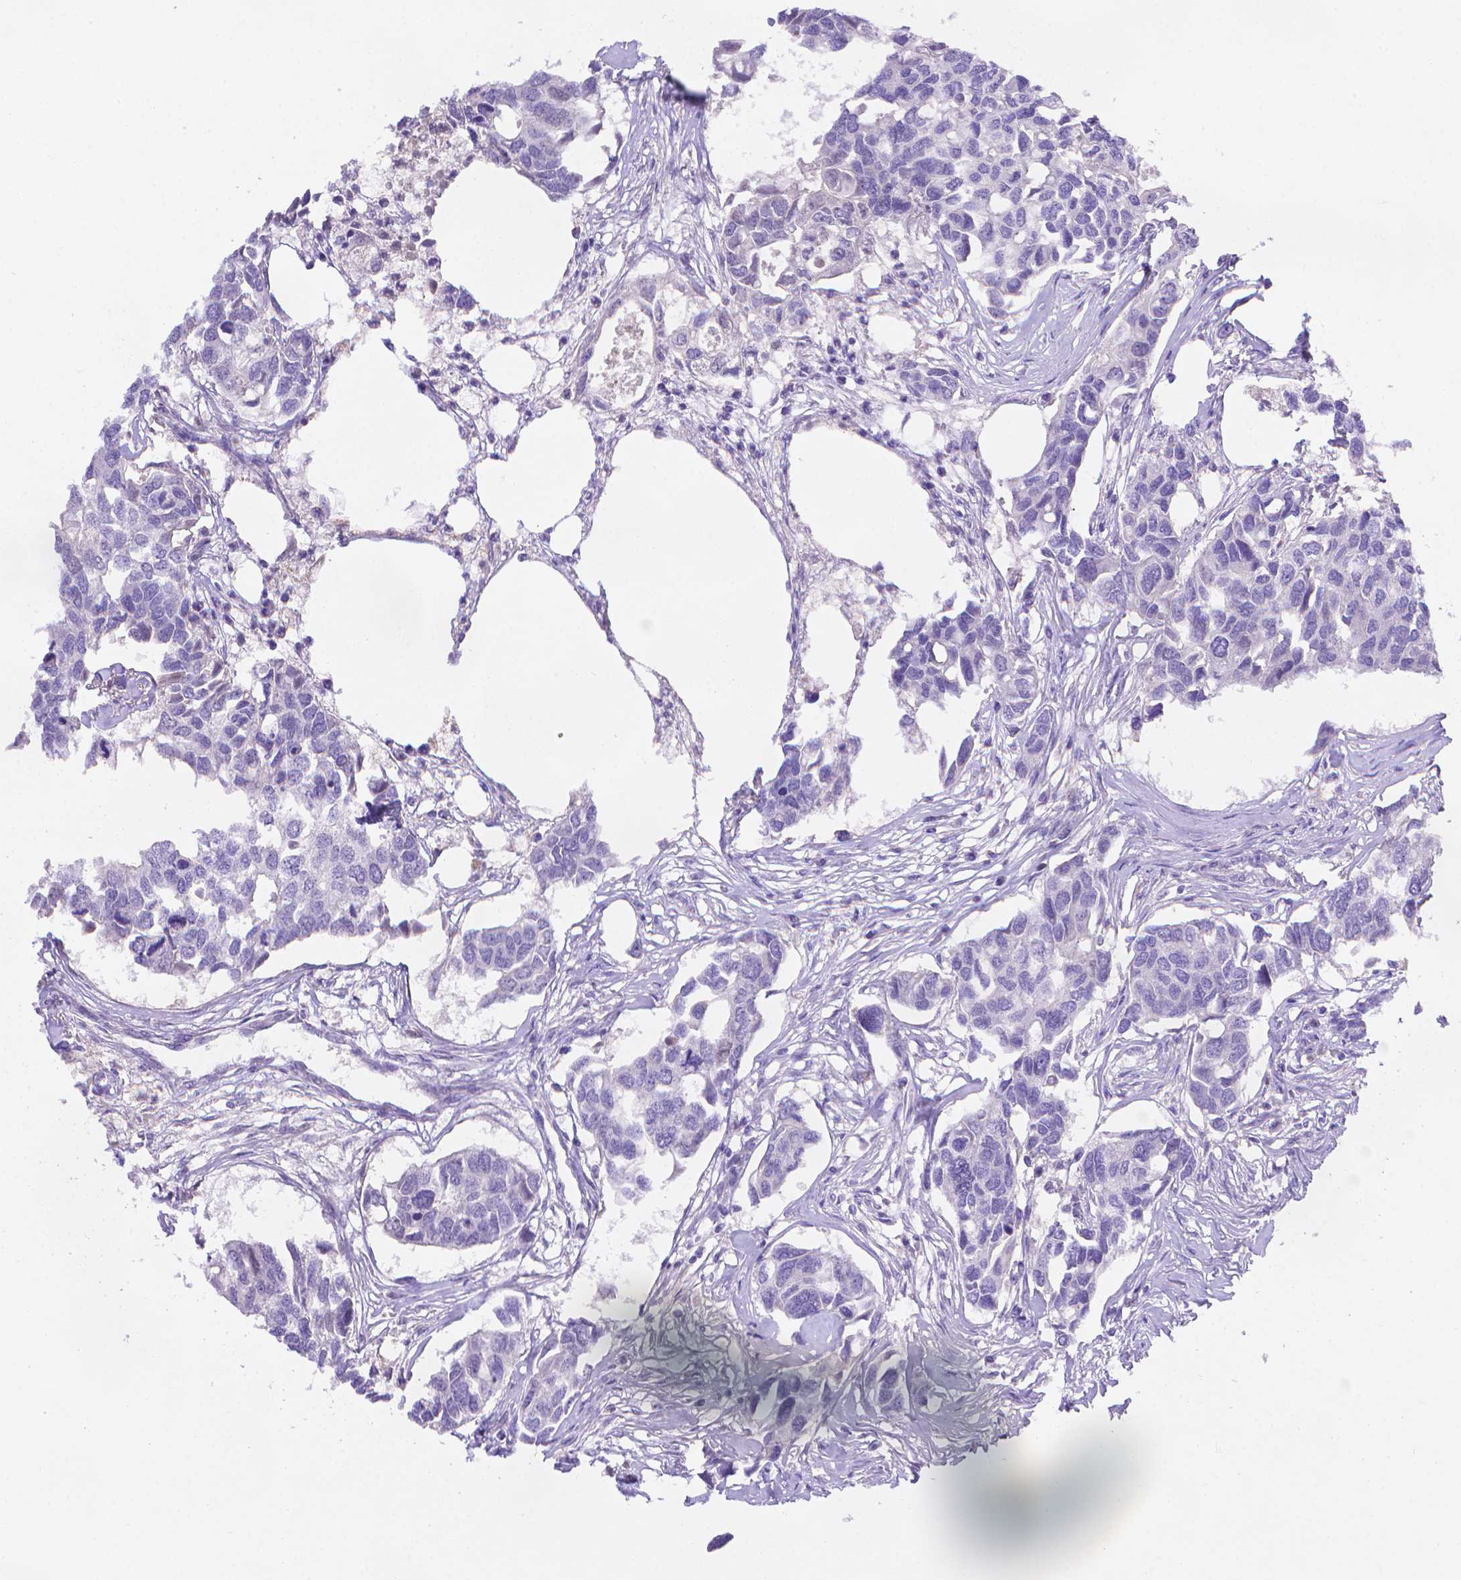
{"staining": {"intensity": "negative", "quantity": "none", "location": "none"}, "tissue": "breast cancer", "cell_type": "Tumor cells", "image_type": "cancer", "snomed": [{"axis": "morphology", "description": "Duct carcinoma"}, {"axis": "topography", "description": "Breast"}], "caption": "The photomicrograph shows no staining of tumor cells in breast invasive ductal carcinoma.", "gene": "FGD2", "patient": {"sex": "female", "age": 83}}